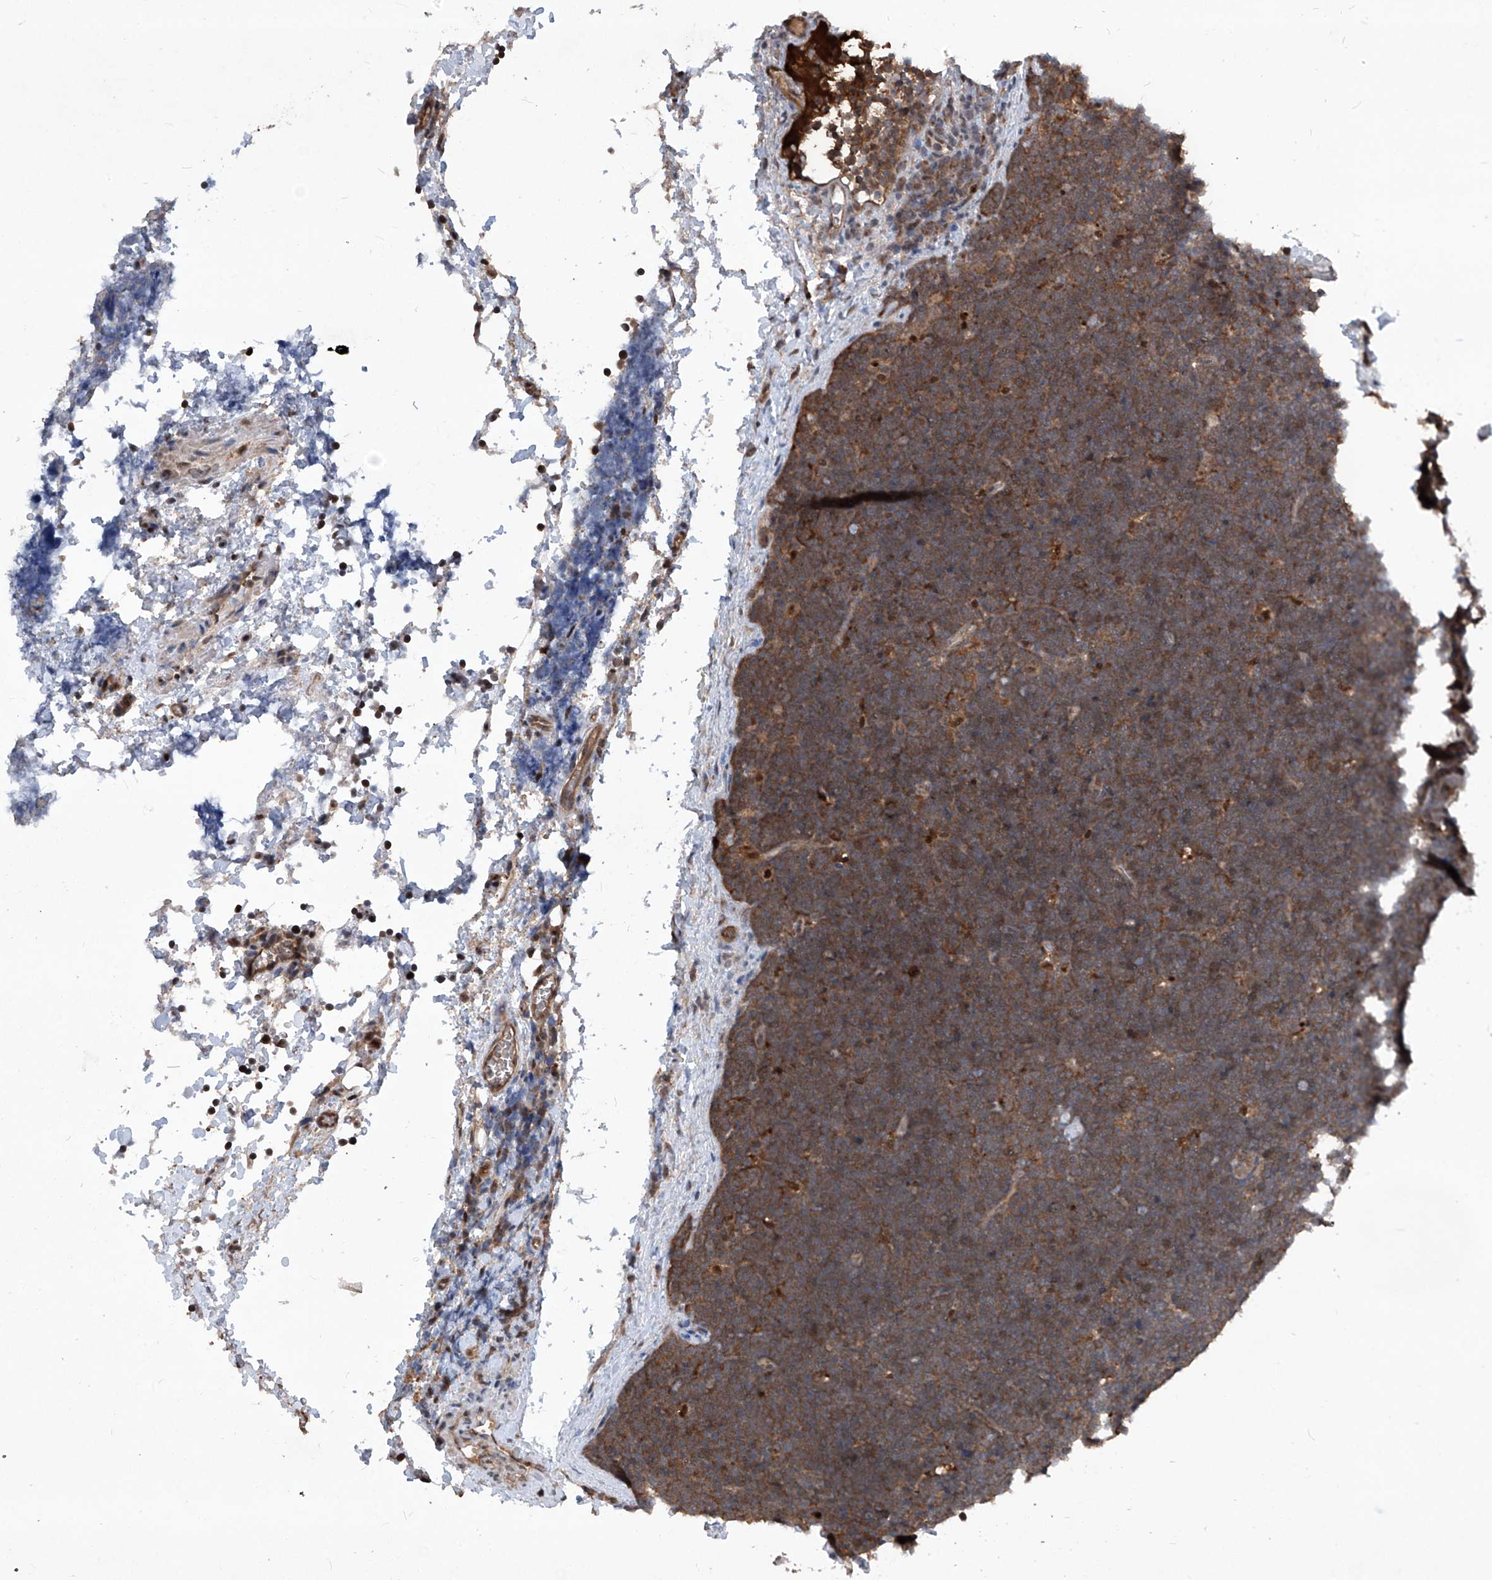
{"staining": {"intensity": "moderate", "quantity": ">75%", "location": "cytoplasmic/membranous"}, "tissue": "lymphoma", "cell_type": "Tumor cells", "image_type": "cancer", "snomed": [{"axis": "morphology", "description": "Malignant lymphoma, non-Hodgkin's type, High grade"}, {"axis": "topography", "description": "Lymph node"}], "caption": "An IHC histopathology image of neoplastic tissue is shown. Protein staining in brown labels moderate cytoplasmic/membranous positivity in high-grade malignant lymphoma, non-Hodgkin's type within tumor cells.", "gene": "PSMB1", "patient": {"sex": "male", "age": 13}}